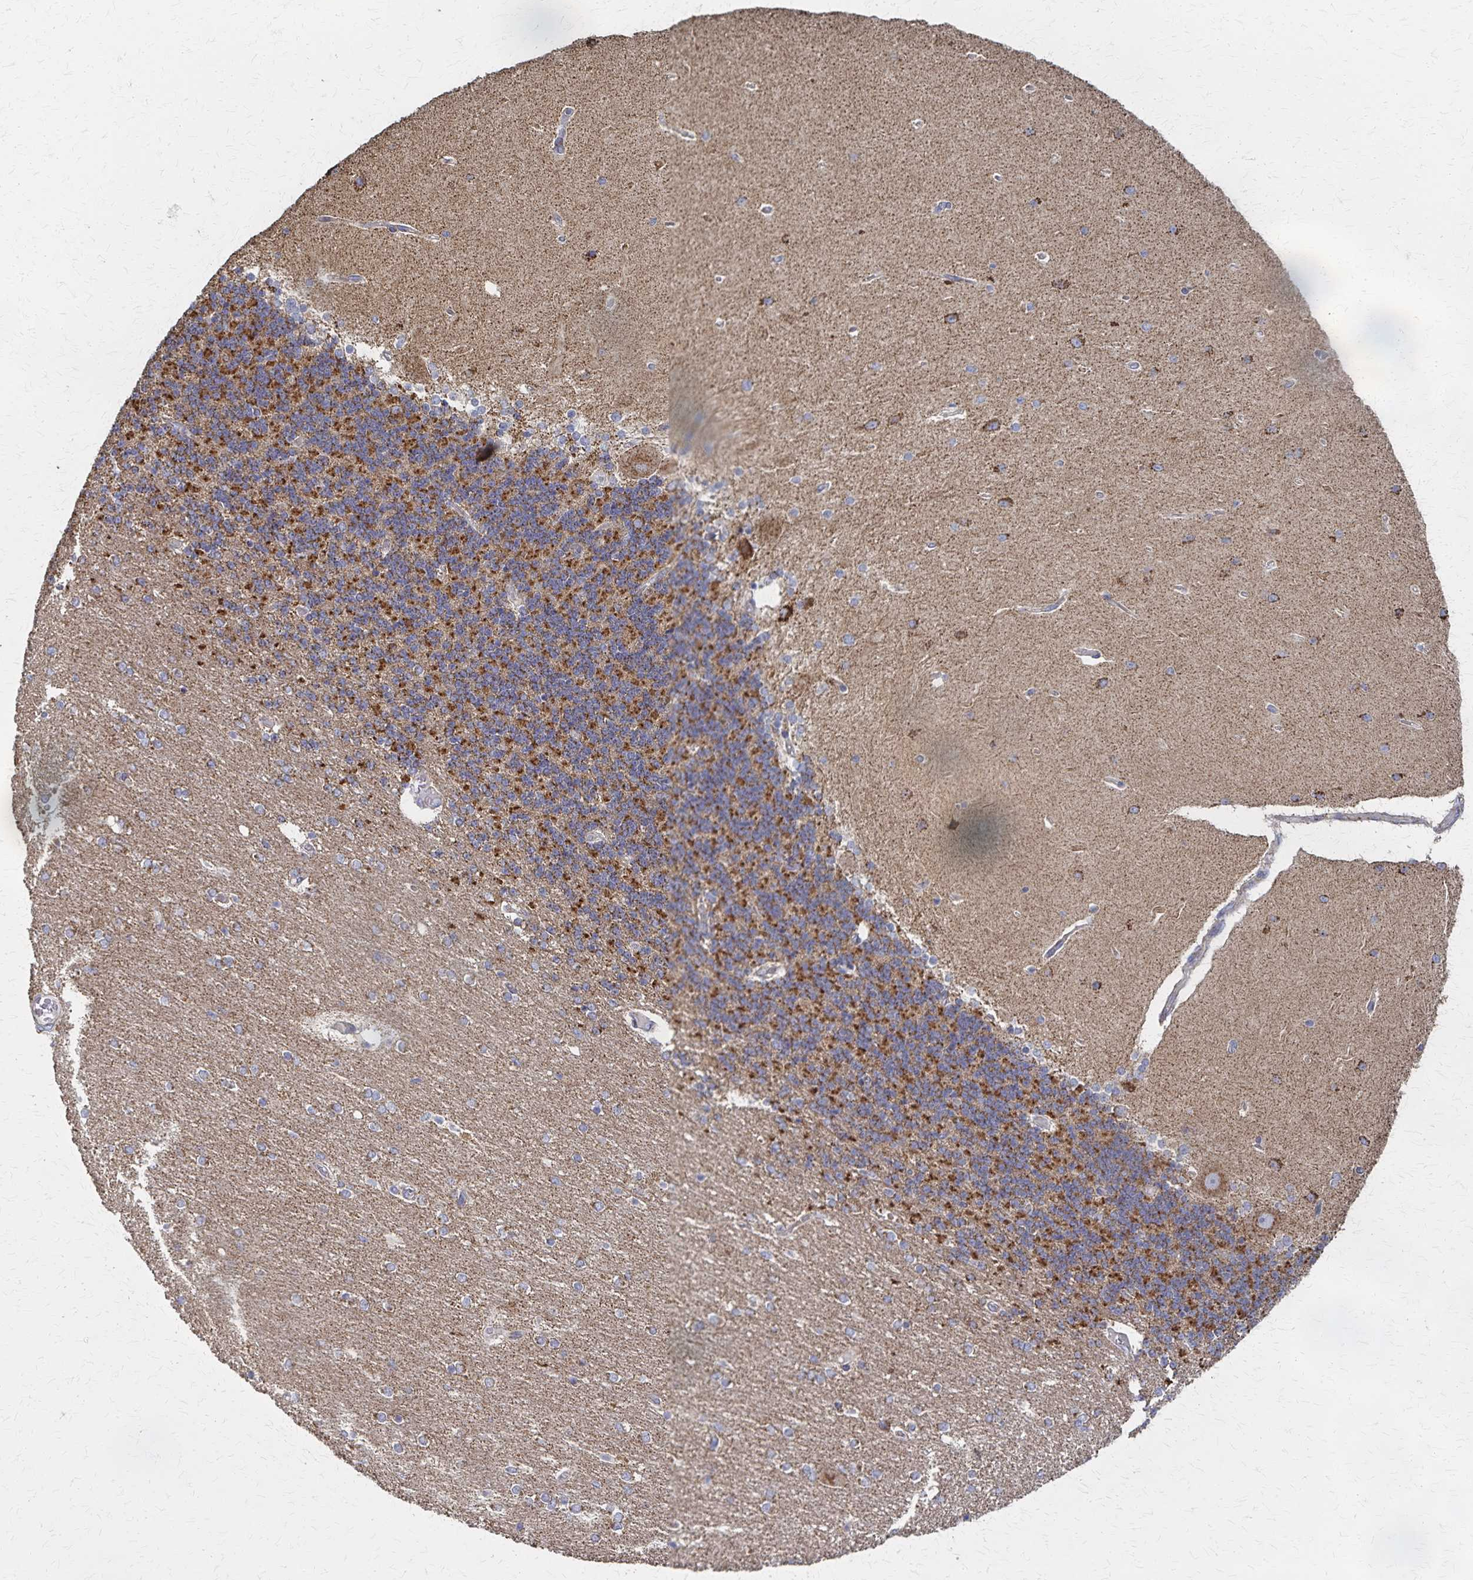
{"staining": {"intensity": "strong", "quantity": "25%-75%", "location": "cytoplasmic/membranous"}, "tissue": "cerebellum", "cell_type": "Cells in granular layer", "image_type": "normal", "snomed": [{"axis": "morphology", "description": "Normal tissue, NOS"}, {"axis": "topography", "description": "Cerebellum"}], "caption": "Immunohistochemistry photomicrograph of normal cerebellum: human cerebellum stained using immunohistochemistry (IHC) reveals high levels of strong protein expression localized specifically in the cytoplasmic/membranous of cells in granular layer, appearing as a cytoplasmic/membranous brown color.", "gene": "PGAP2", "patient": {"sex": "female", "age": 54}}